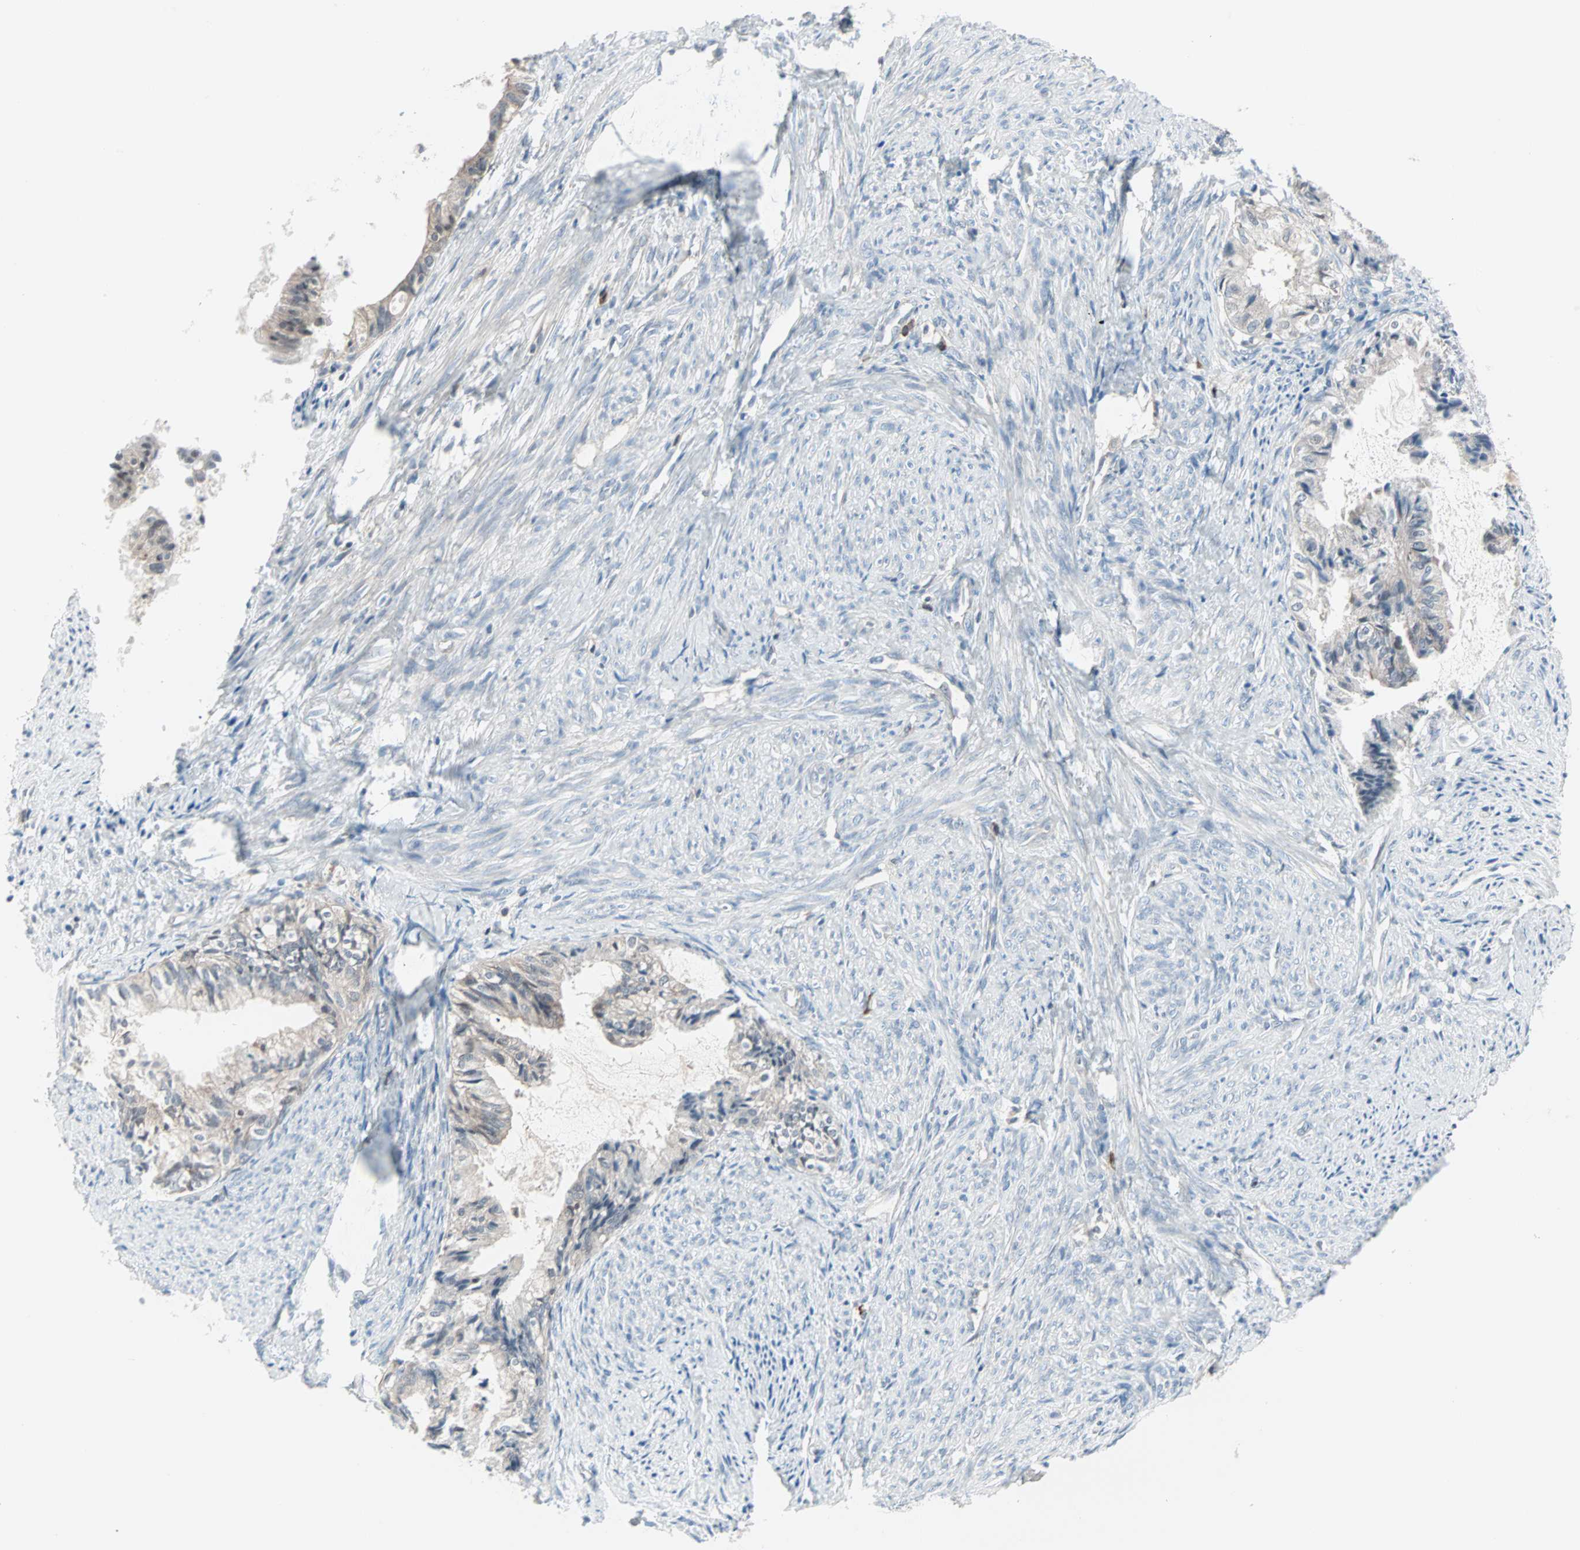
{"staining": {"intensity": "negative", "quantity": "none", "location": "none"}, "tissue": "cervical cancer", "cell_type": "Tumor cells", "image_type": "cancer", "snomed": [{"axis": "morphology", "description": "Normal tissue, NOS"}, {"axis": "morphology", "description": "Adenocarcinoma, NOS"}, {"axis": "topography", "description": "Cervix"}, {"axis": "topography", "description": "Endometrium"}], "caption": "There is no significant expression in tumor cells of cervical adenocarcinoma. (DAB immunohistochemistry, high magnification).", "gene": "CASP3", "patient": {"sex": "female", "age": 86}}